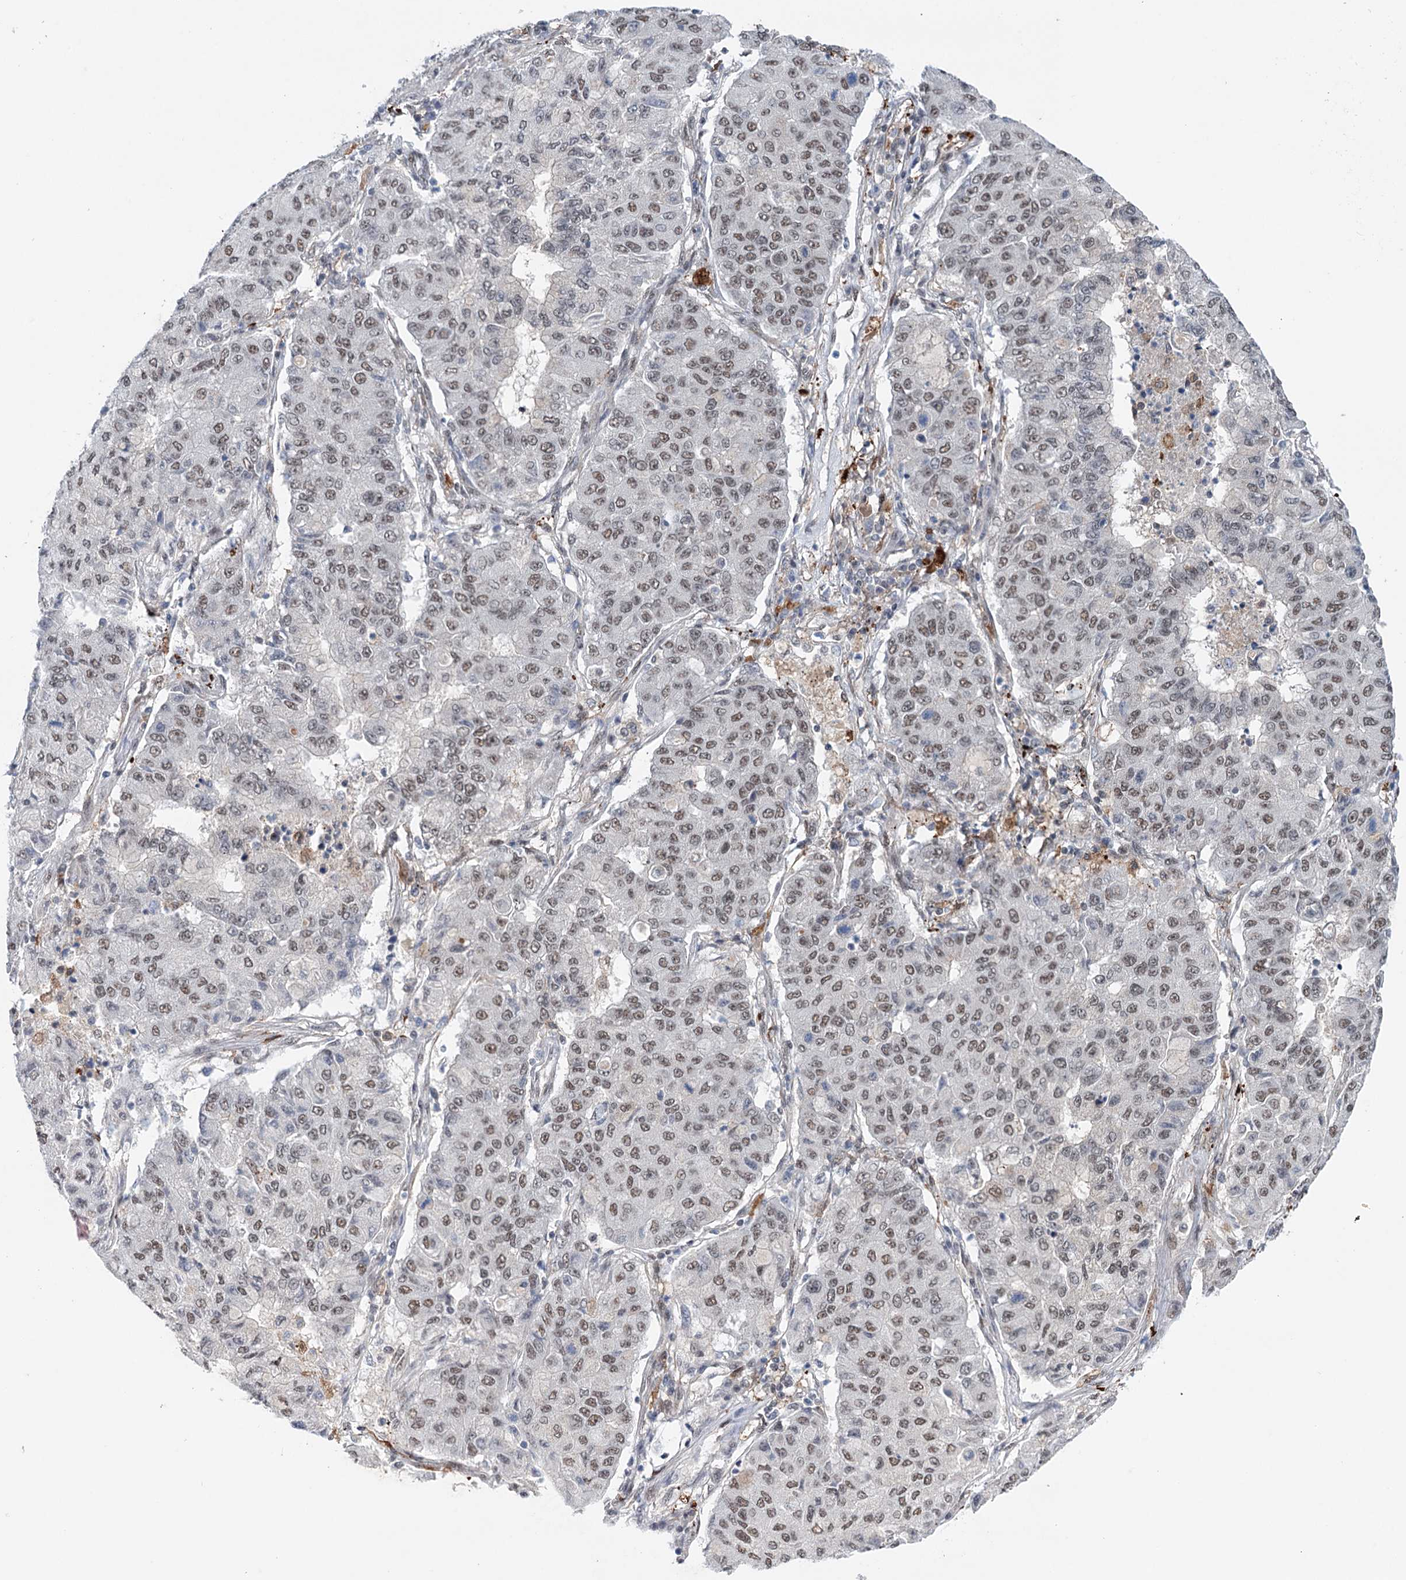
{"staining": {"intensity": "moderate", "quantity": "25%-75%", "location": "nuclear"}, "tissue": "lung cancer", "cell_type": "Tumor cells", "image_type": "cancer", "snomed": [{"axis": "morphology", "description": "Squamous cell carcinoma, NOS"}, {"axis": "topography", "description": "Lung"}], "caption": "Immunohistochemistry of squamous cell carcinoma (lung) shows medium levels of moderate nuclear staining in approximately 25%-75% of tumor cells.", "gene": "FAM53A", "patient": {"sex": "male", "age": 74}}